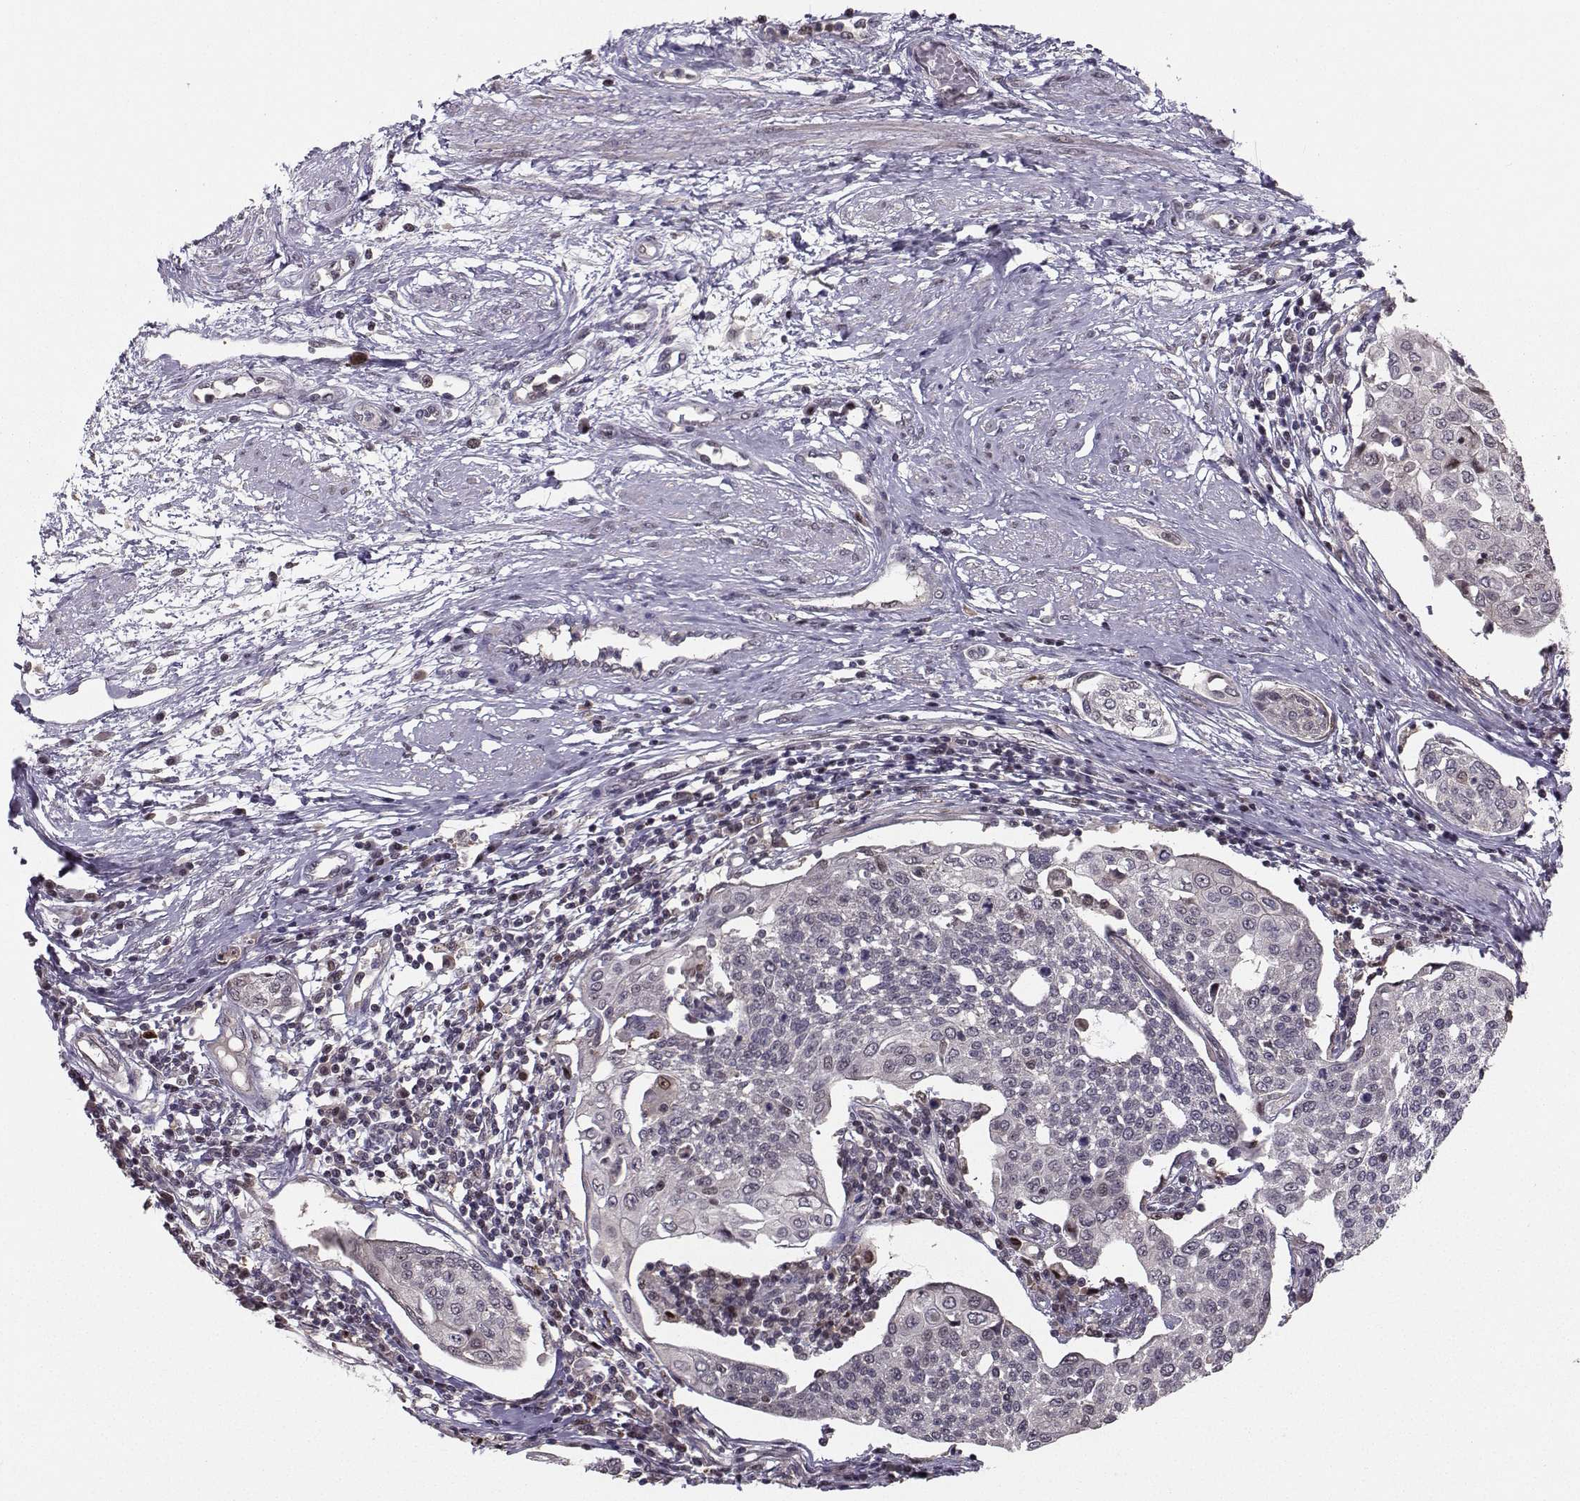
{"staining": {"intensity": "negative", "quantity": "none", "location": "none"}, "tissue": "cervical cancer", "cell_type": "Tumor cells", "image_type": "cancer", "snomed": [{"axis": "morphology", "description": "Squamous cell carcinoma, NOS"}, {"axis": "topography", "description": "Cervix"}], "caption": "An immunohistochemistry image of cervical squamous cell carcinoma is shown. There is no staining in tumor cells of cervical squamous cell carcinoma. (Immunohistochemistry (ihc), brightfield microscopy, high magnification).", "gene": "PKP2", "patient": {"sex": "female", "age": 34}}